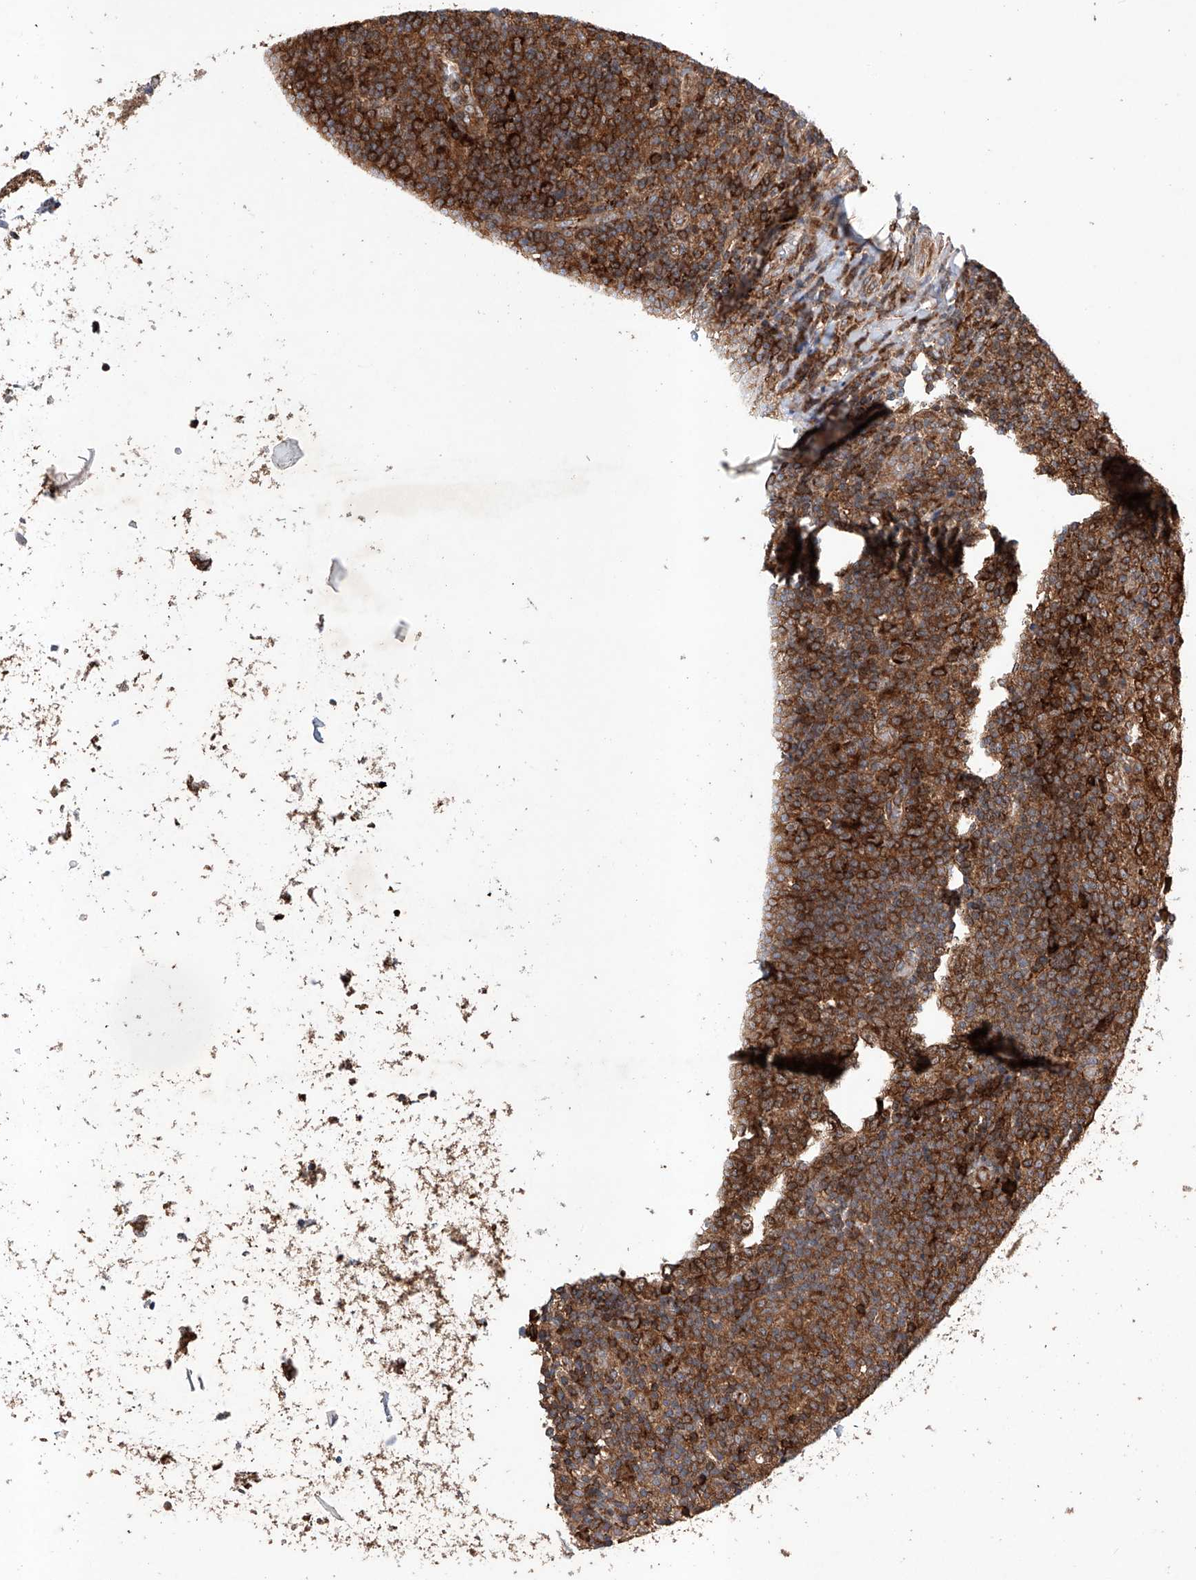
{"staining": {"intensity": "strong", "quantity": ">75%", "location": "cytoplasmic/membranous"}, "tissue": "tonsil", "cell_type": "Germinal center cells", "image_type": "normal", "snomed": [{"axis": "morphology", "description": "Normal tissue, NOS"}, {"axis": "topography", "description": "Tonsil"}], "caption": "High-magnification brightfield microscopy of benign tonsil stained with DAB (brown) and counterstained with hematoxylin (blue). germinal center cells exhibit strong cytoplasmic/membranous positivity is seen in about>75% of cells.", "gene": "TIMM23", "patient": {"sex": "female", "age": 19}}